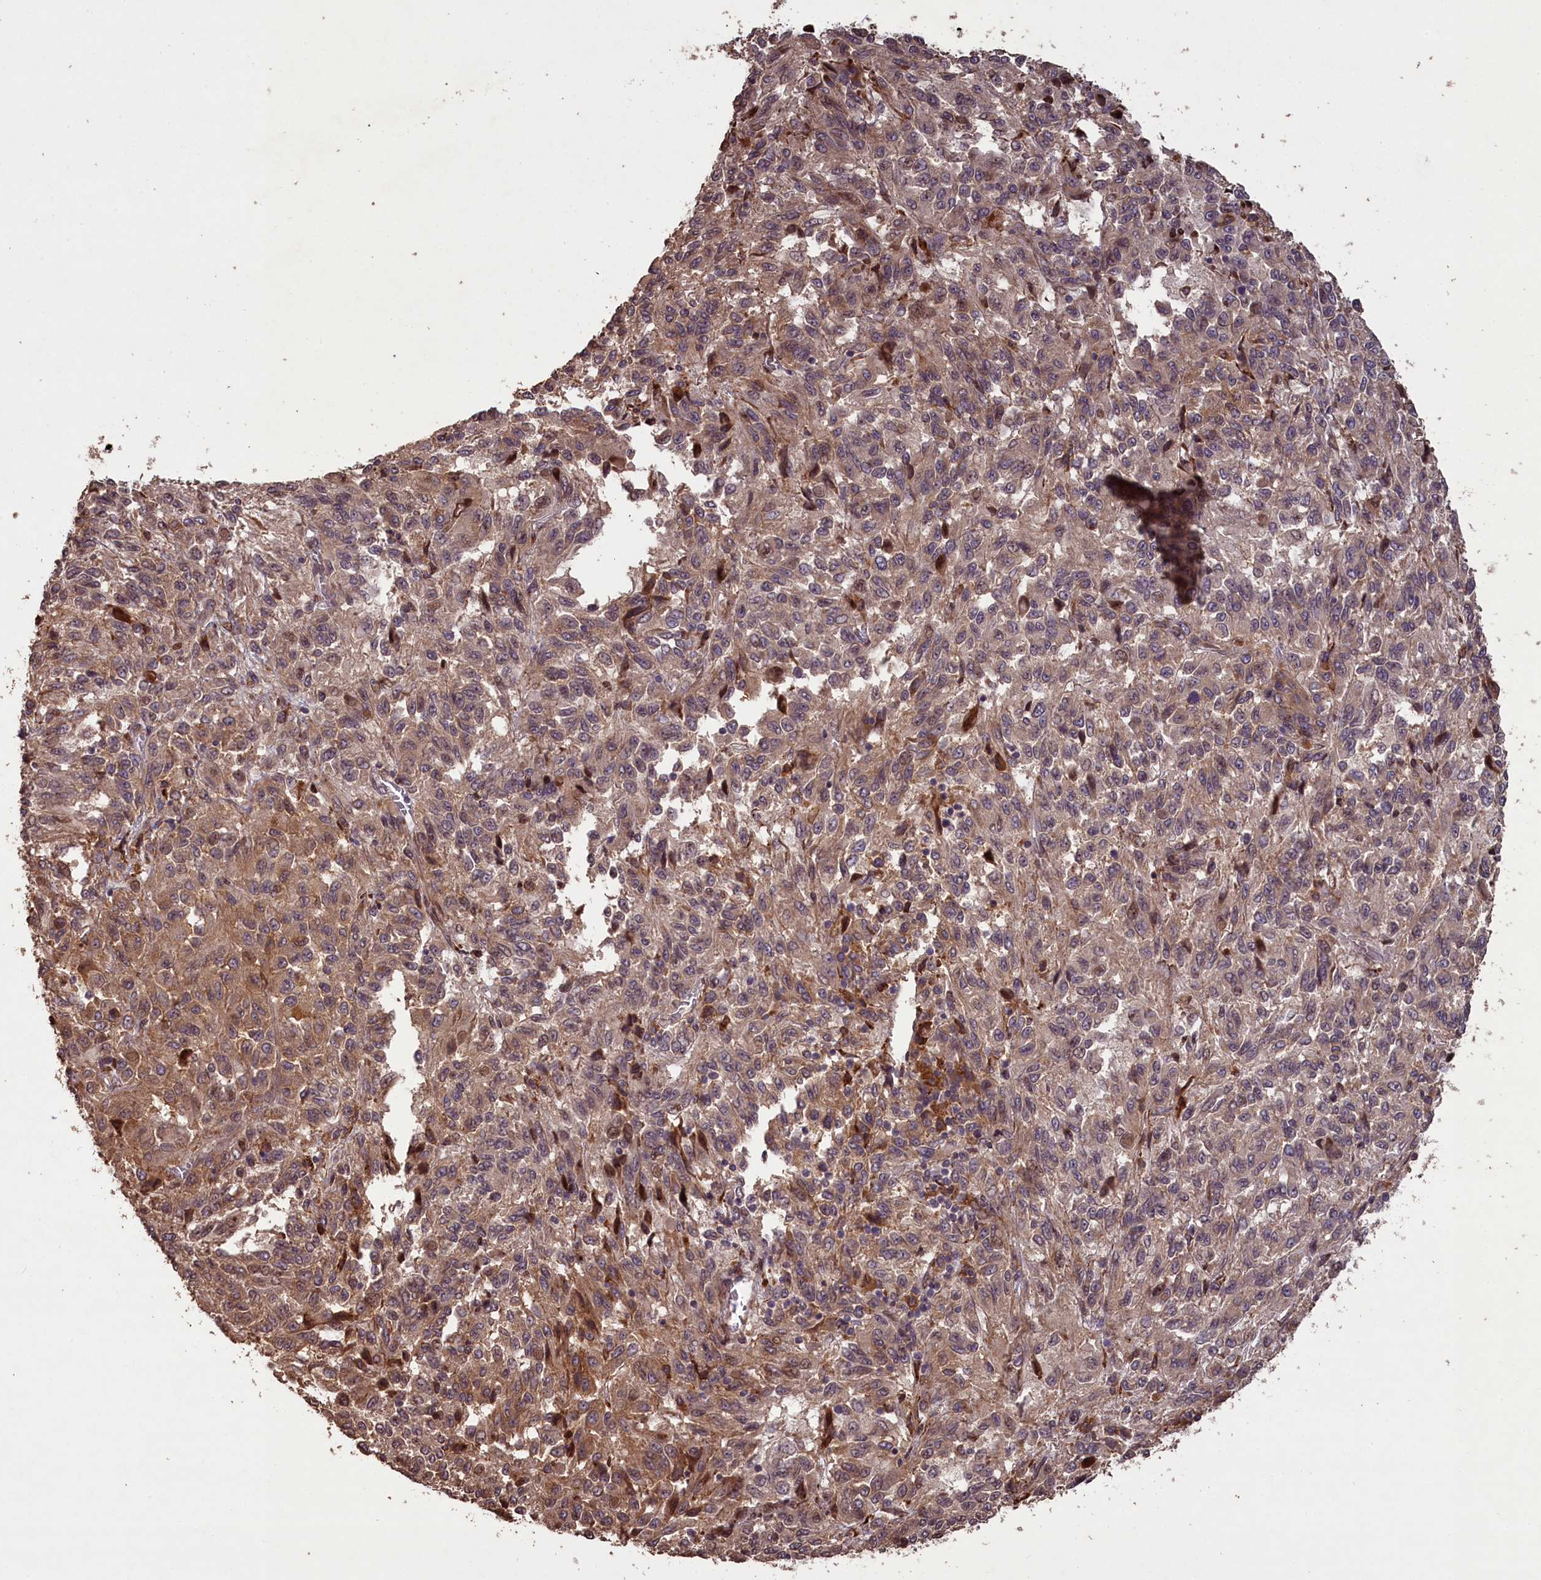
{"staining": {"intensity": "moderate", "quantity": ">75%", "location": "cytoplasmic/membranous"}, "tissue": "melanoma", "cell_type": "Tumor cells", "image_type": "cancer", "snomed": [{"axis": "morphology", "description": "Malignant melanoma, Metastatic site"}, {"axis": "topography", "description": "Lung"}], "caption": "This is a histology image of immunohistochemistry staining of melanoma, which shows moderate positivity in the cytoplasmic/membranous of tumor cells.", "gene": "SLC38A7", "patient": {"sex": "male", "age": 64}}